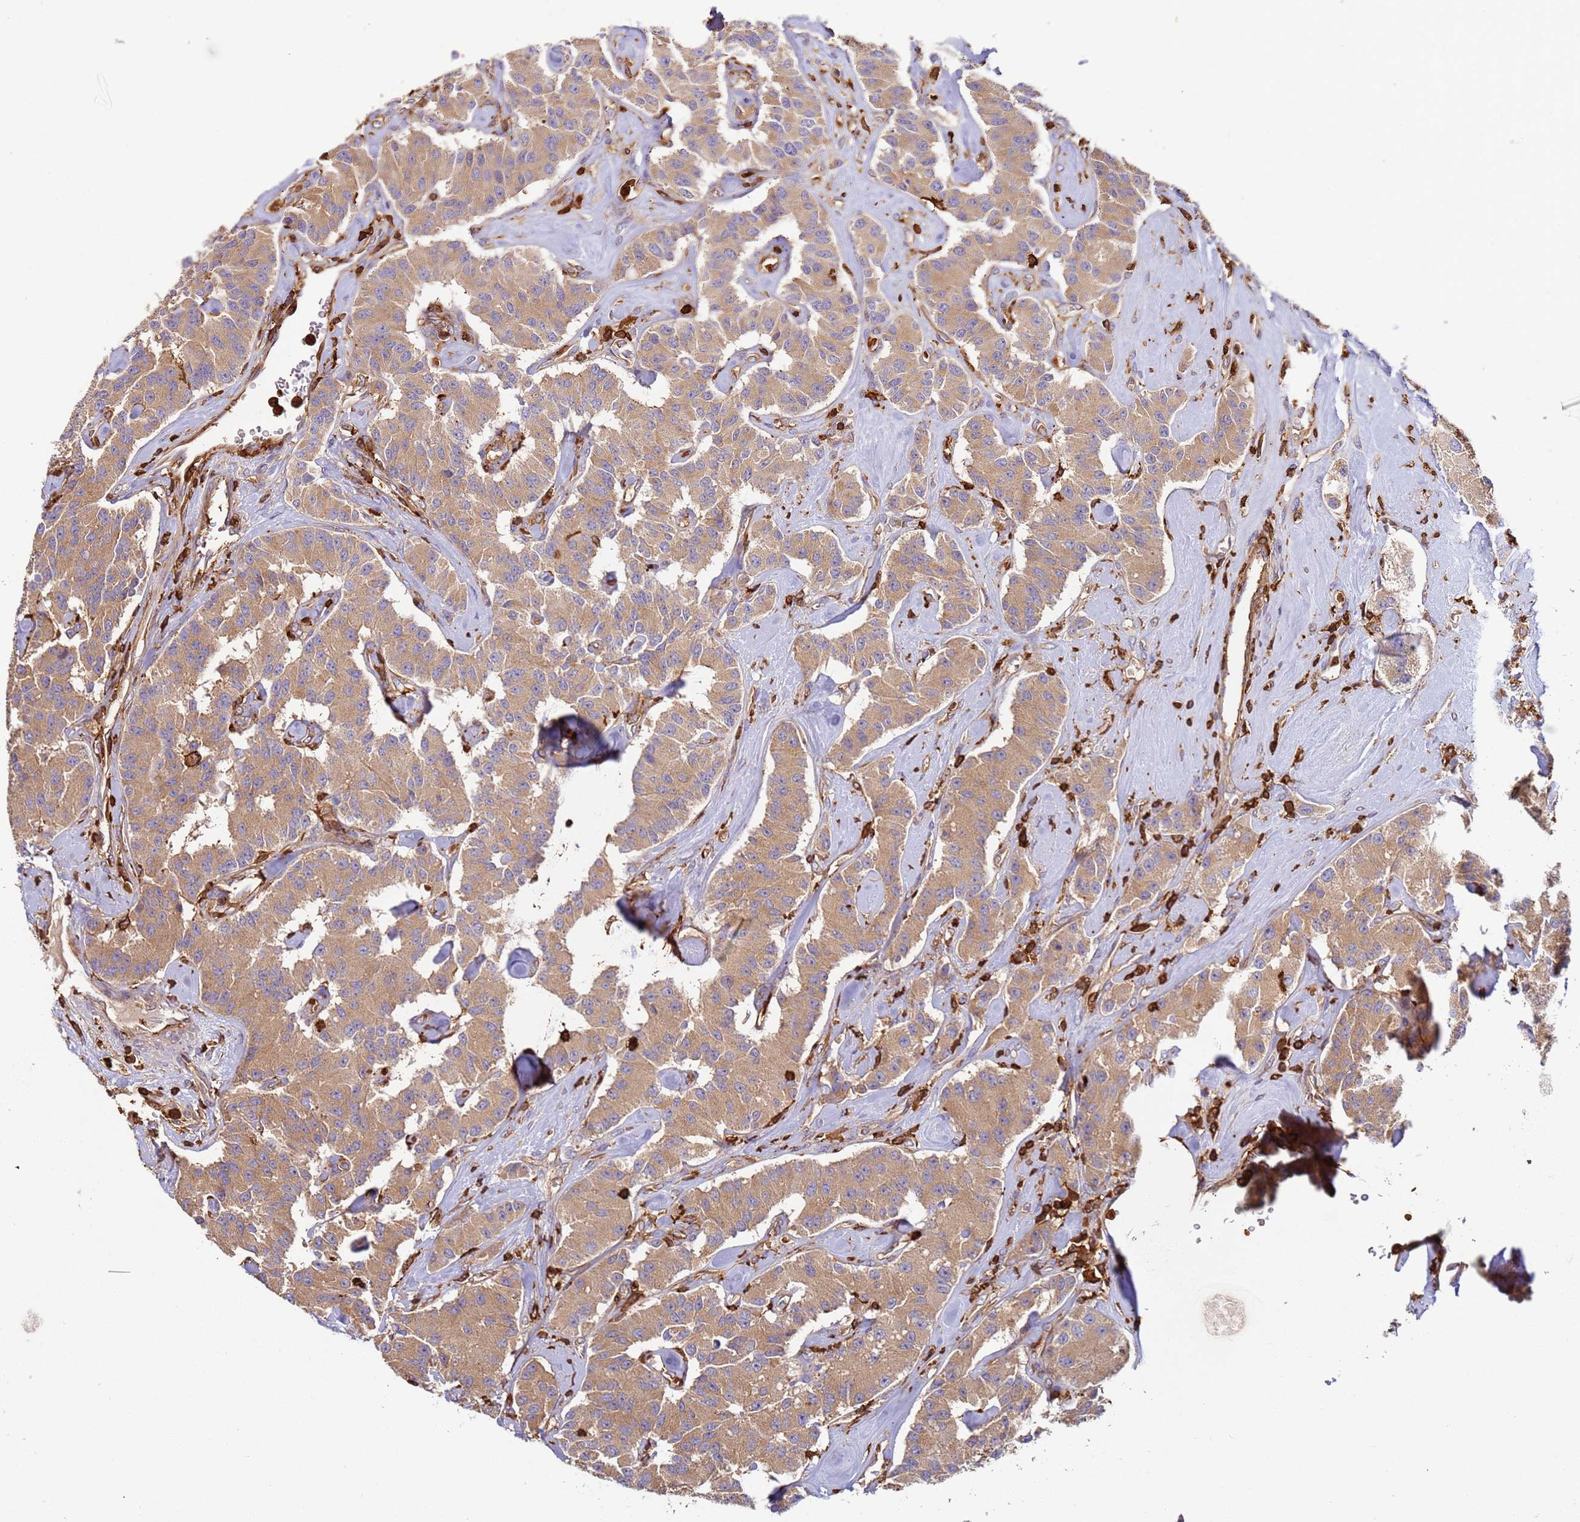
{"staining": {"intensity": "moderate", "quantity": ">75%", "location": "cytoplasmic/membranous"}, "tissue": "carcinoid", "cell_type": "Tumor cells", "image_type": "cancer", "snomed": [{"axis": "morphology", "description": "Carcinoid, malignant, NOS"}, {"axis": "topography", "description": "Pancreas"}], "caption": "The photomicrograph reveals staining of carcinoid (malignant), revealing moderate cytoplasmic/membranous protein expression (brown color) within tumor cells. (DAB (3,3'-diaminobenzidine) IHC, brown staining for protein, blue staining for nuclei).", "gene": "OR6P1", "patient": {"sex": "male", "age": 41}}